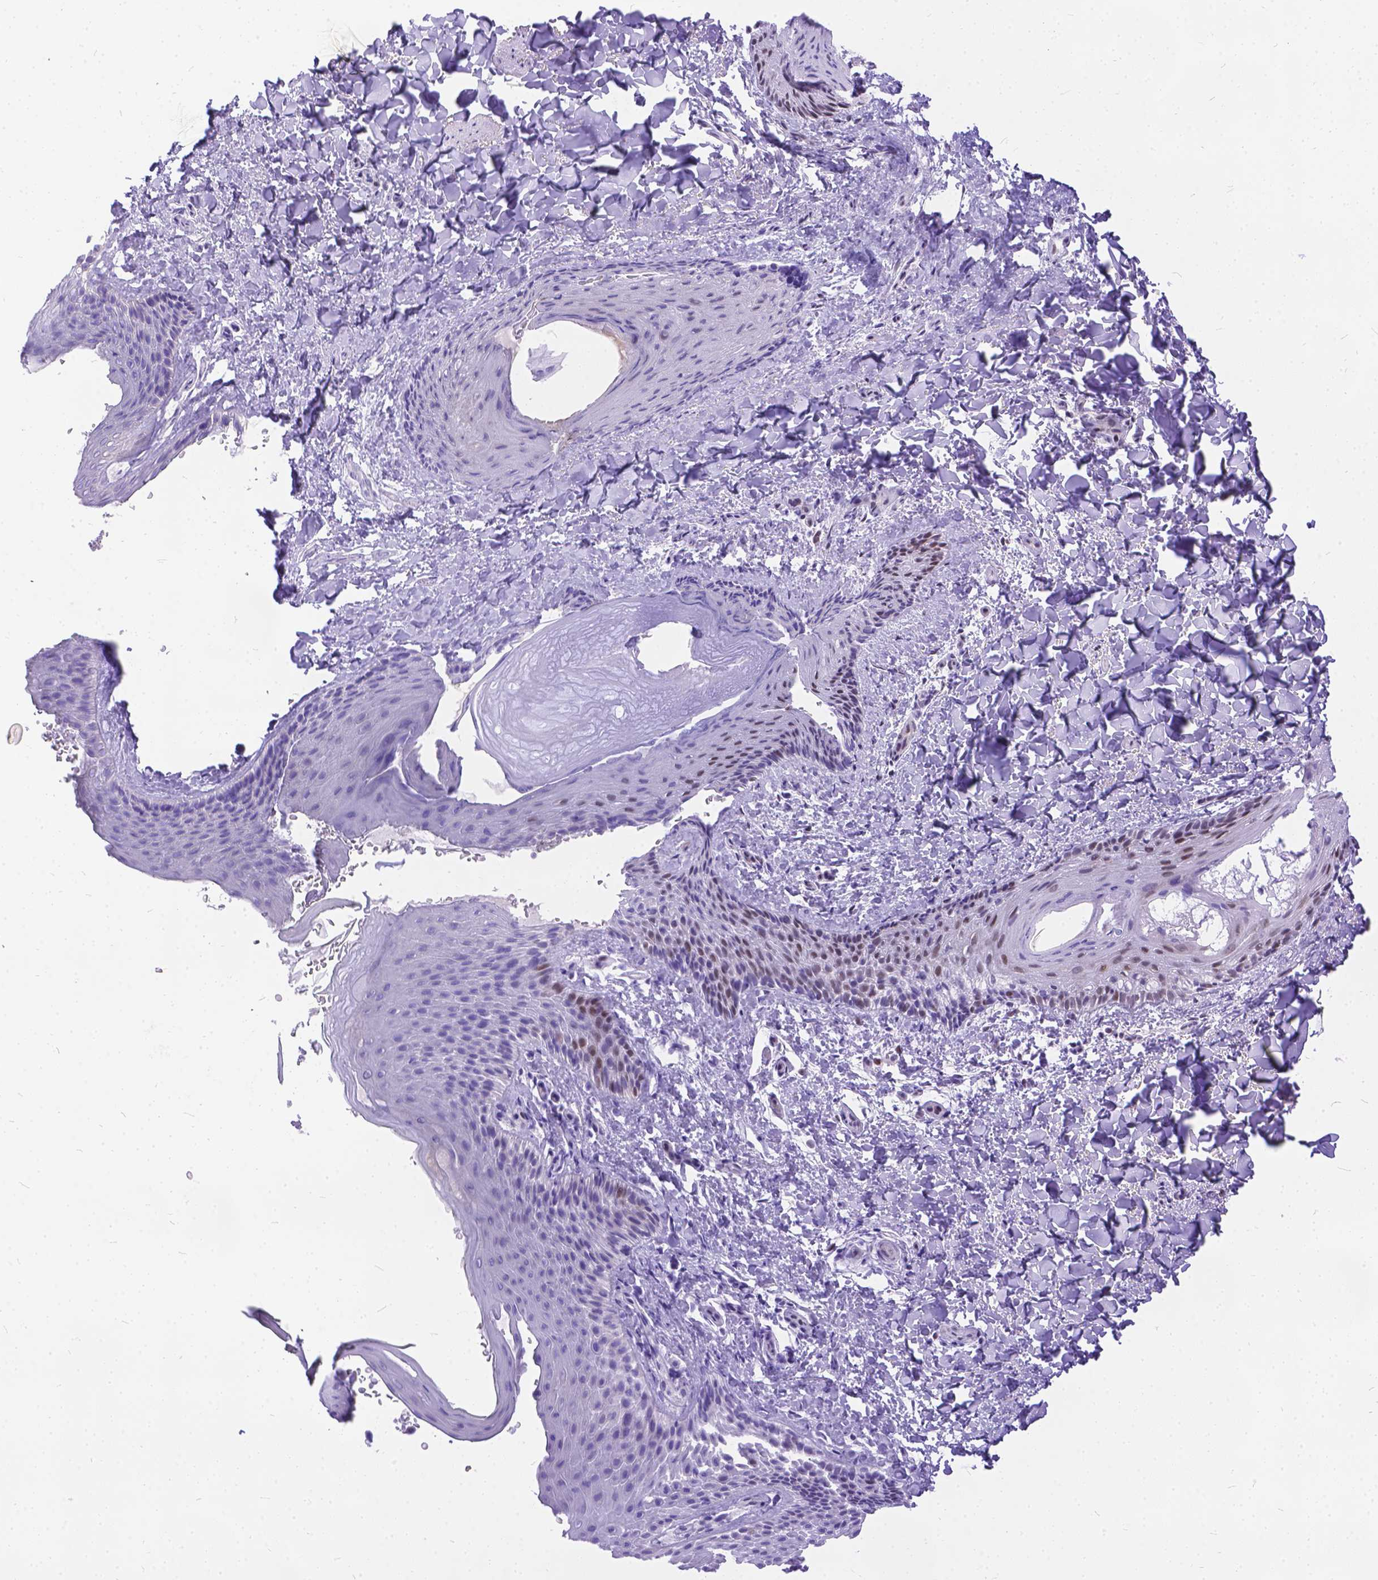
{"staining": {"intensity": "weak", "quantity": "<25%", "location": "nuclear"}, "tissue": "skin", "cell_type": "Epidermal cells", "image_type": "normal", "snomed": [{"axis": "morphology", "description": "Normal tissue, NOS"}, {"axis": "topography", "description": "Anal"}], "caption": "Normal skin was stained to show a protein in brown. There is no significant positivity in epidermal cells.", "gene": "FAM124B", "patient": {"sex": "male", "age": 36}}